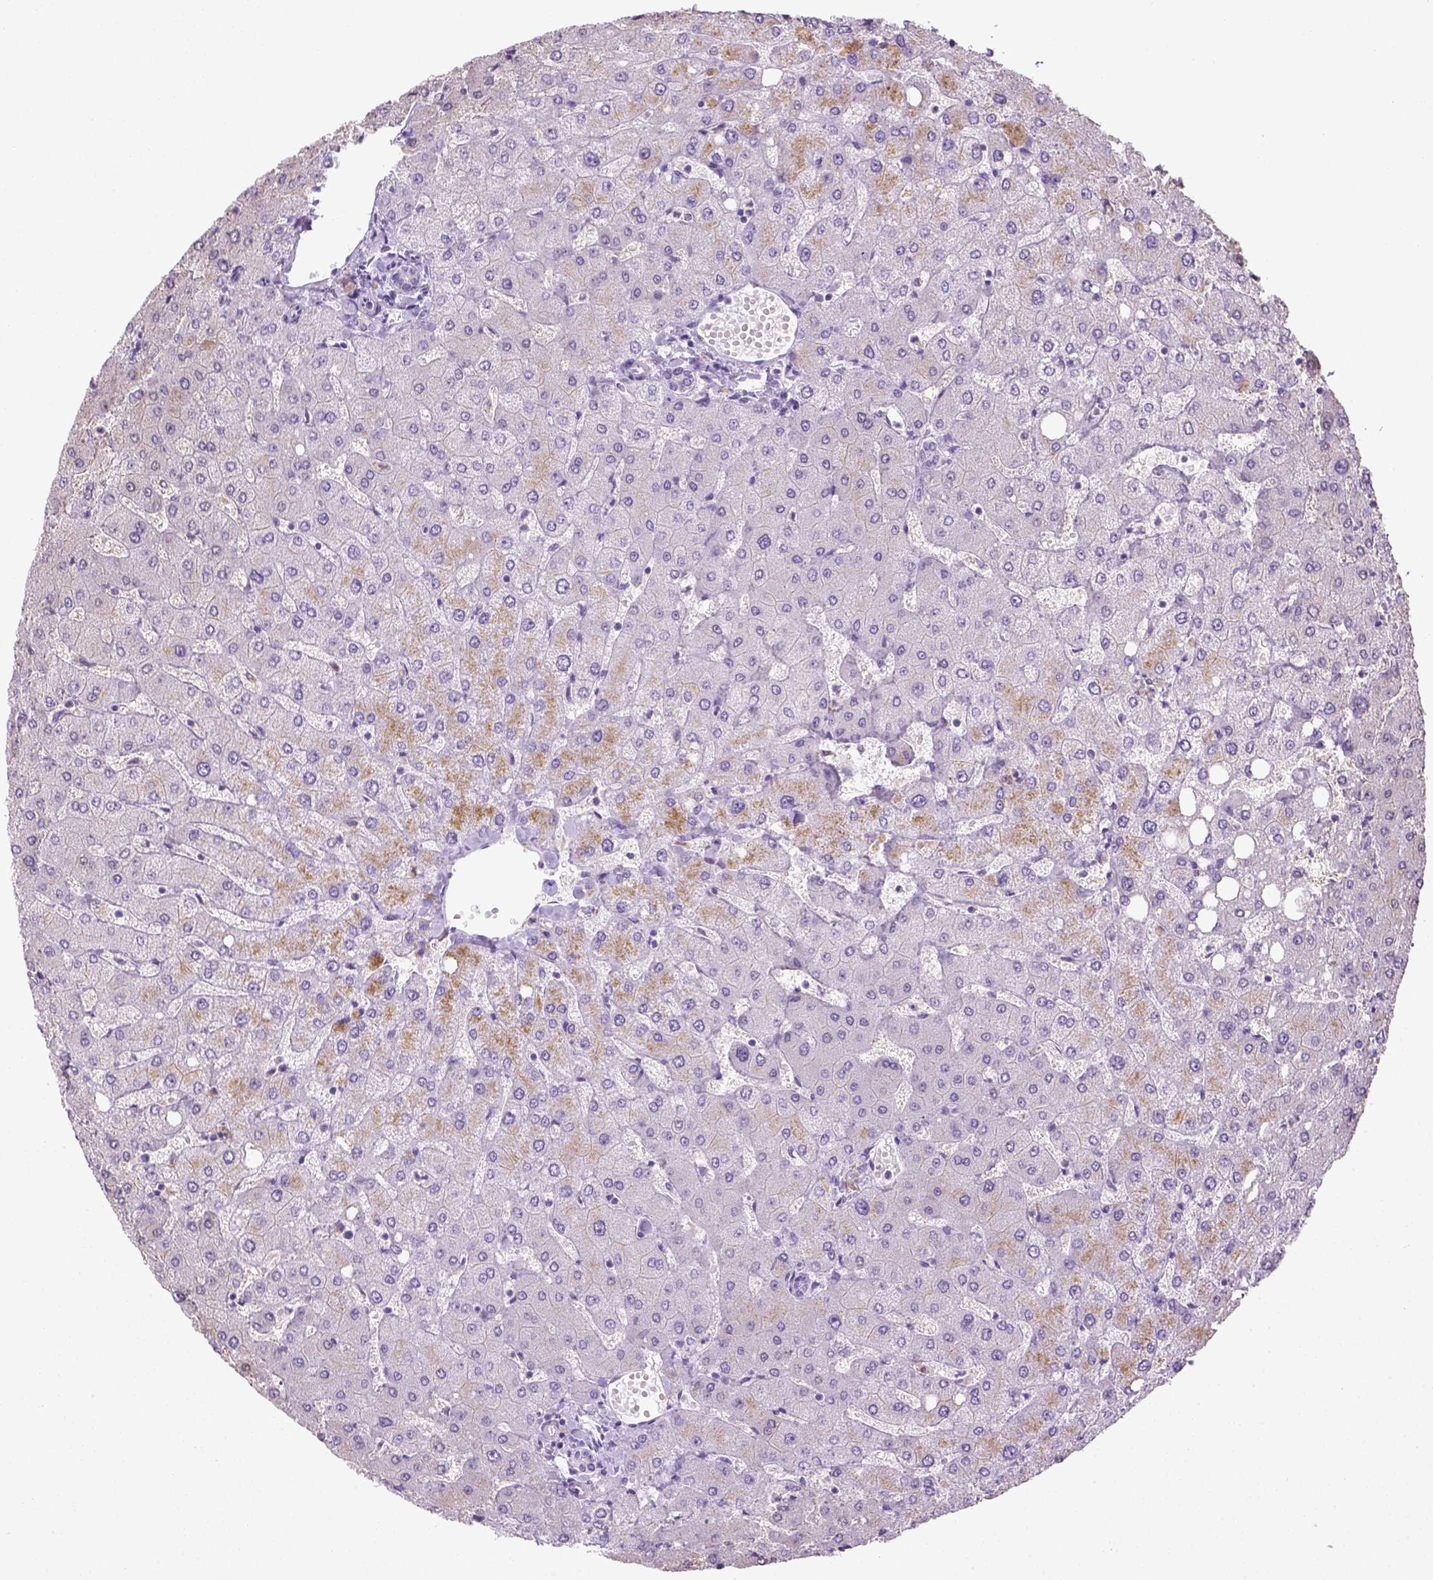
{"staining": {"intensity": "negative", "quantity": "none", "location": "none"}, "tissue": "liver", "cell_type": "Cholangiocytes", "image_type": "normal", "snomed": [{"axis": "morphology", "description": "Normal tissue, NOS"}, {"axis": "topography", "description": "Liver"}], "caption": "An image of human liver is negative for staining in cholangiocytes. (DAB IHC, high magnification).", "gene": "LGSN", "patient": {"sex": "female", "age": 54}}